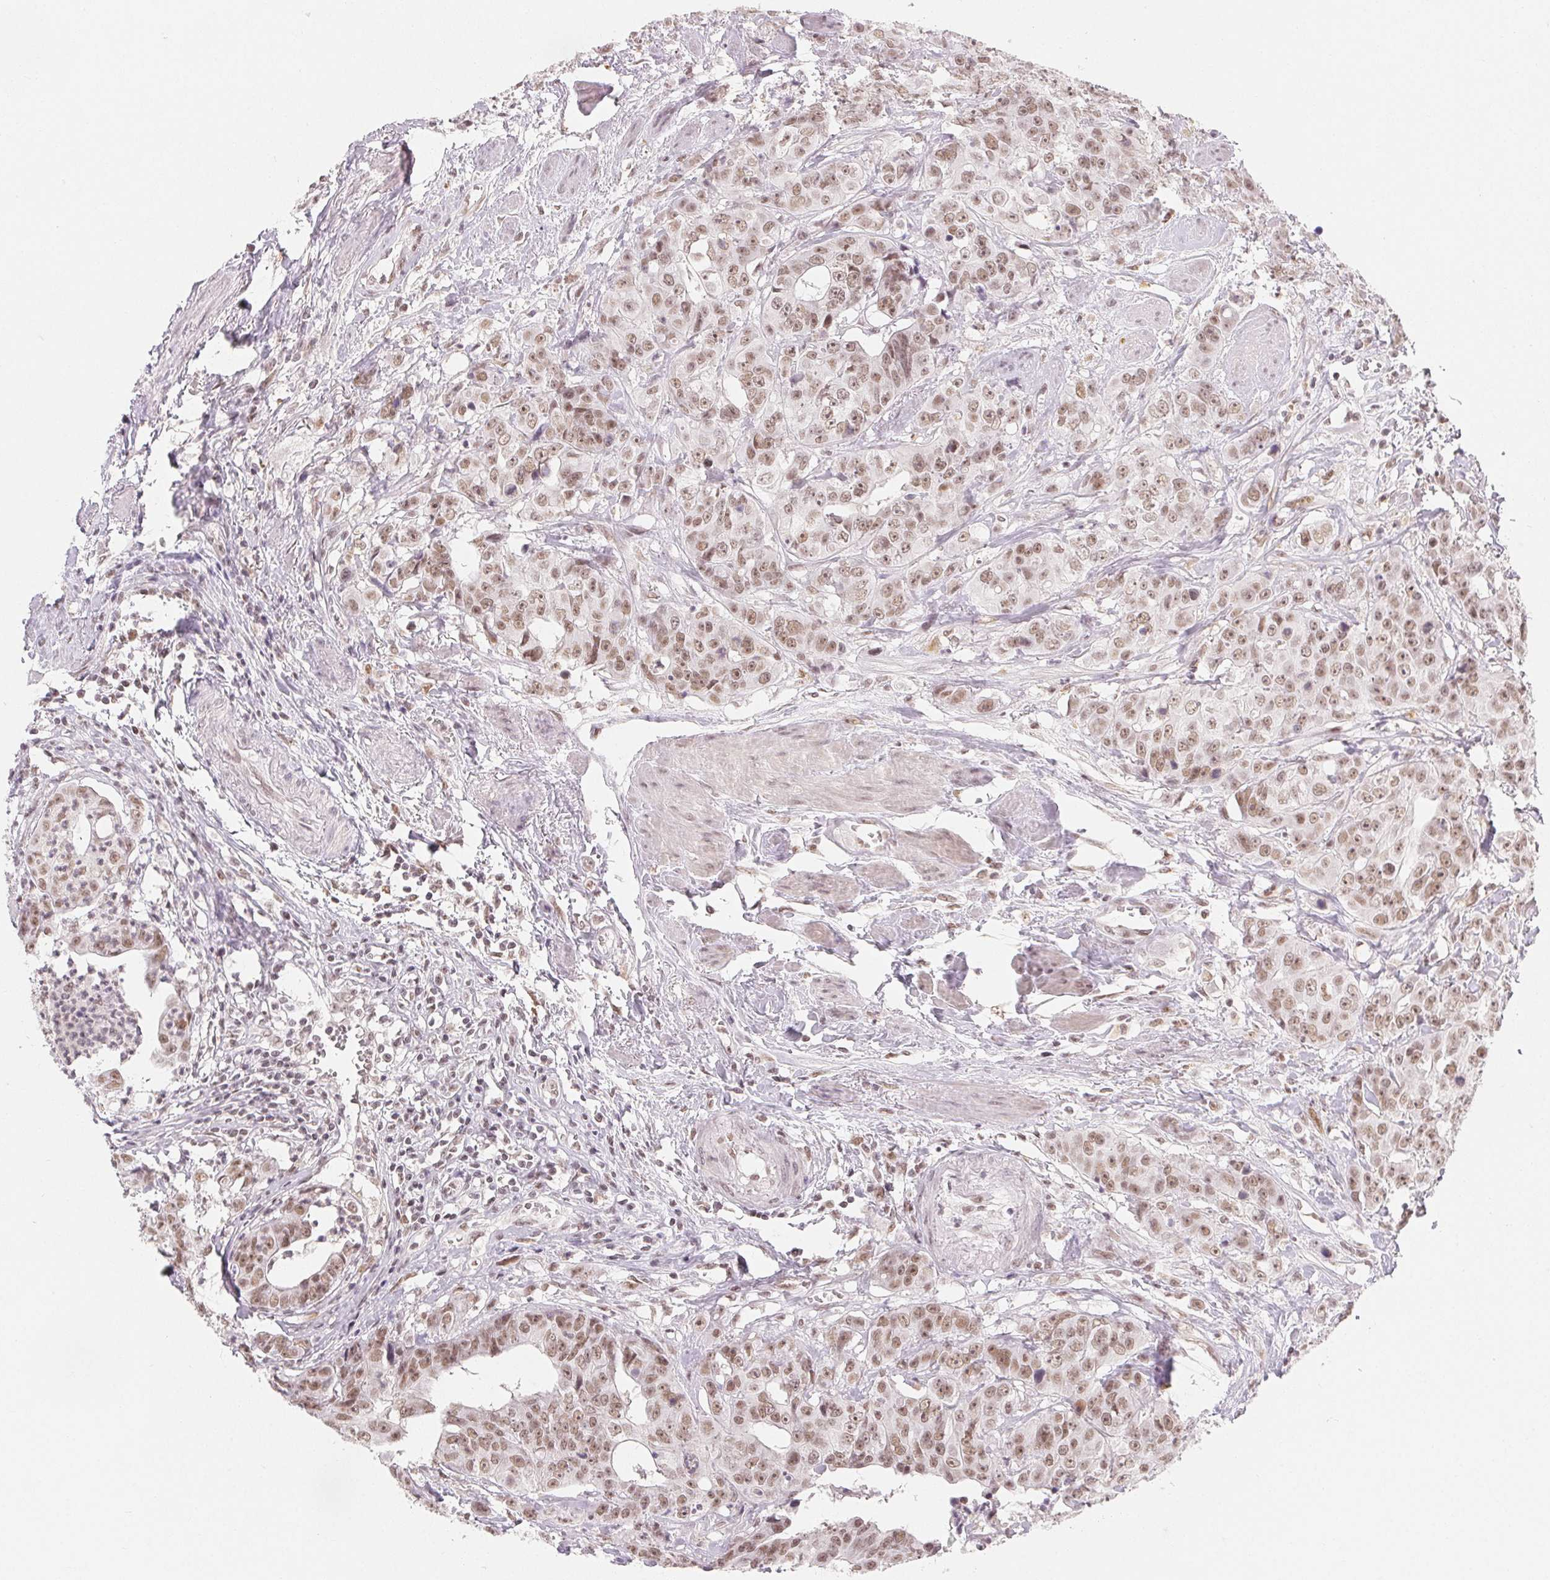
{"staining": {"intensity": "moderate", "quantity": ">75%", "location": "nuclear"}, "tissue": "colorectal cancer", "cell_type": "Tumor cells", "image_type": "cancer", "snomed": [{"axis": "morphology", "description": "Adenocarcinoma, NOS"}, {"axis": "topography", "description": "Rectum"}], "caption": "IHC (DAB (3,3'-diaminobenzidine)) staining of human colorectal adenocarcinoma shows moderate nuclear protein positivity in approximately >75% of tumor cells.", "gene": "NXF3", "patient": {"sex": "female", "age": 62}}